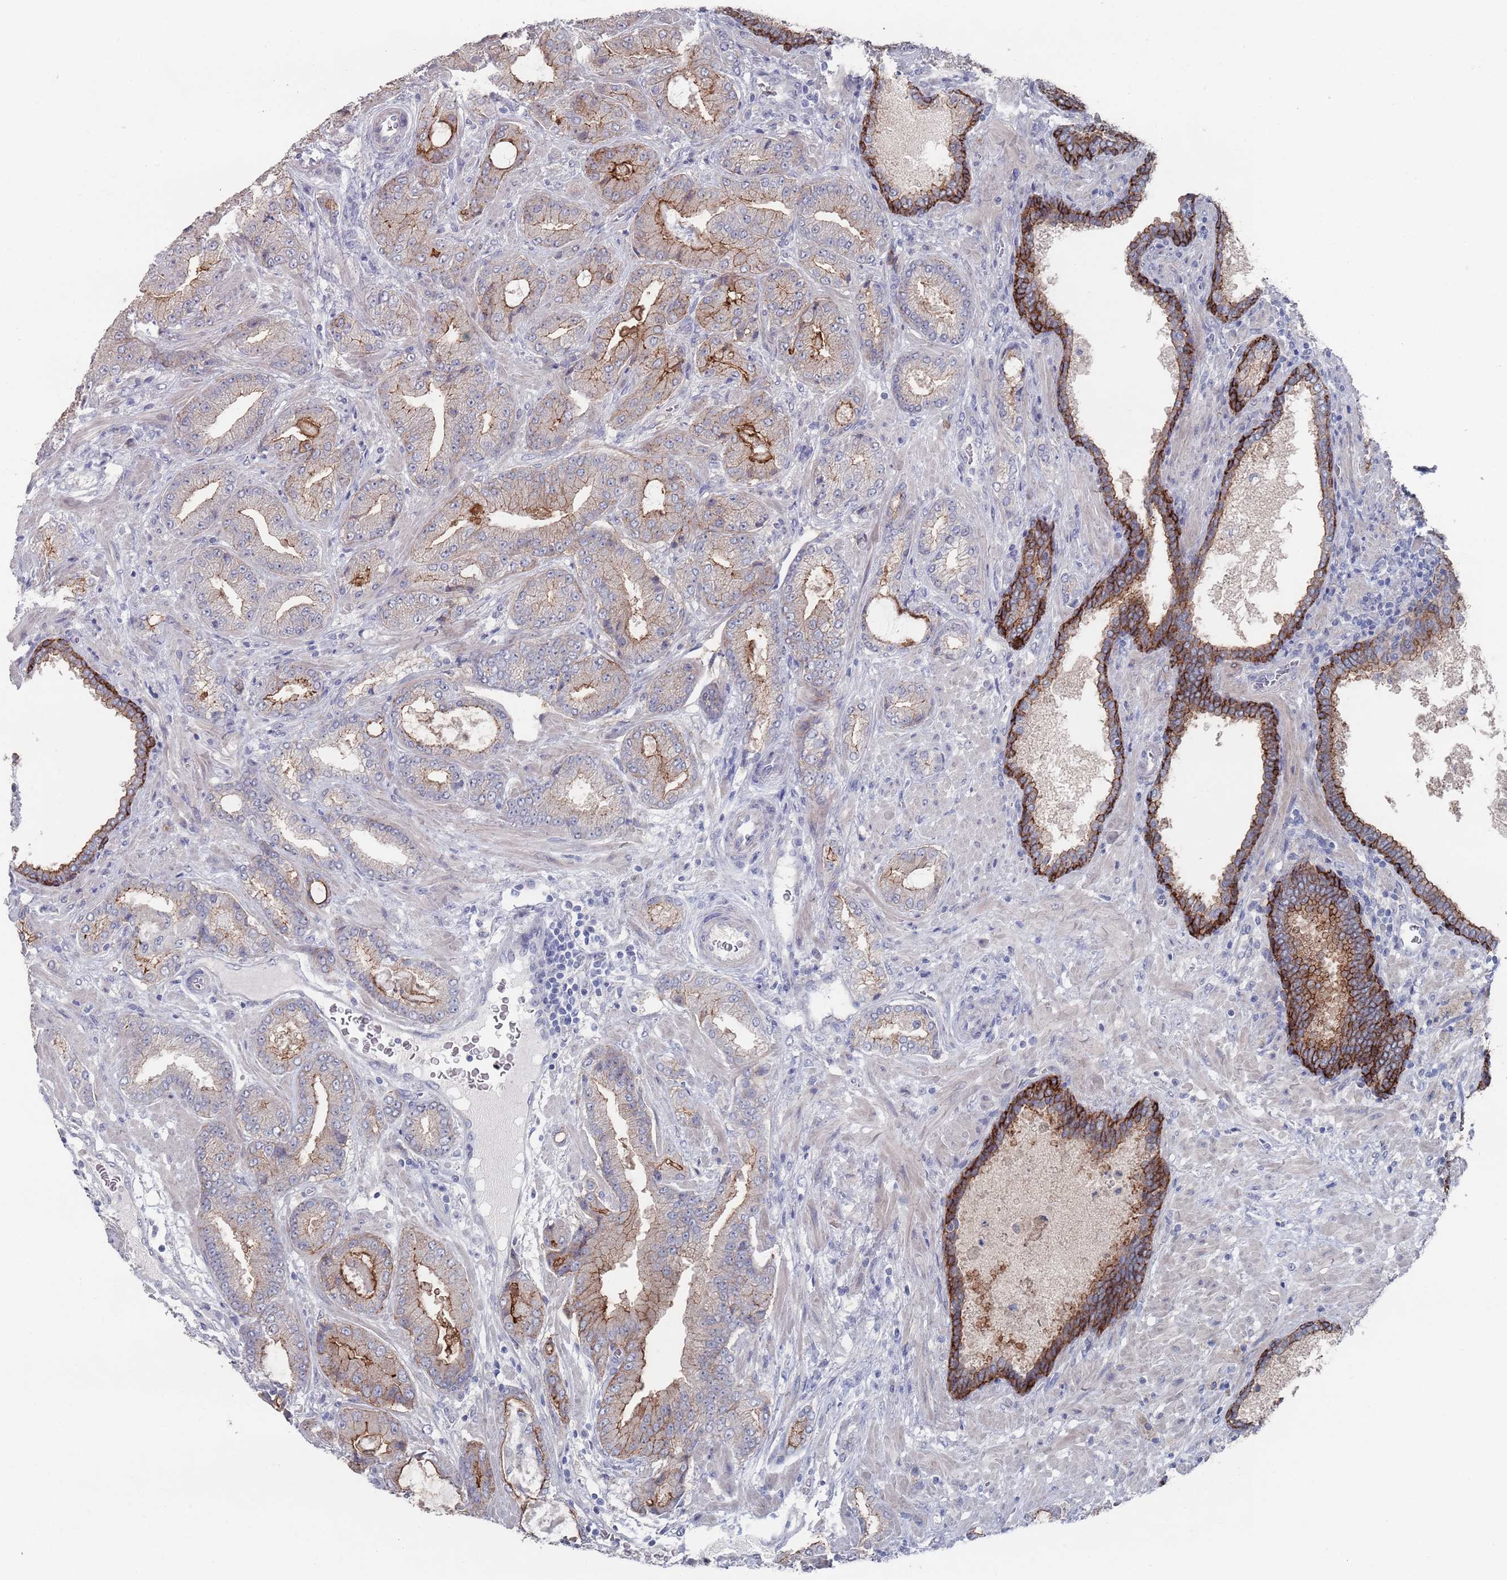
{"staining": {"intensity": "strong", "quantity": "25%-75%", "location": "cytoplasmic/membranous"}, "tissue": "prostate cancer", "cell_type": "Tumor cells", "image_type": "cancer", "snomed": [{"axis": "morphology", "description": "Adenocarcinoma, High grade"}, {"axis": "topography", "description": "Prostate"}], "caption": "Prostate cancer stained with DAB IHC reveals high levels of strong cytoplasmic/membranous staining in about 25%-75% of tumor cells.", "gene": "PROM2", "patient": {"sex": "male", "age": 68}}